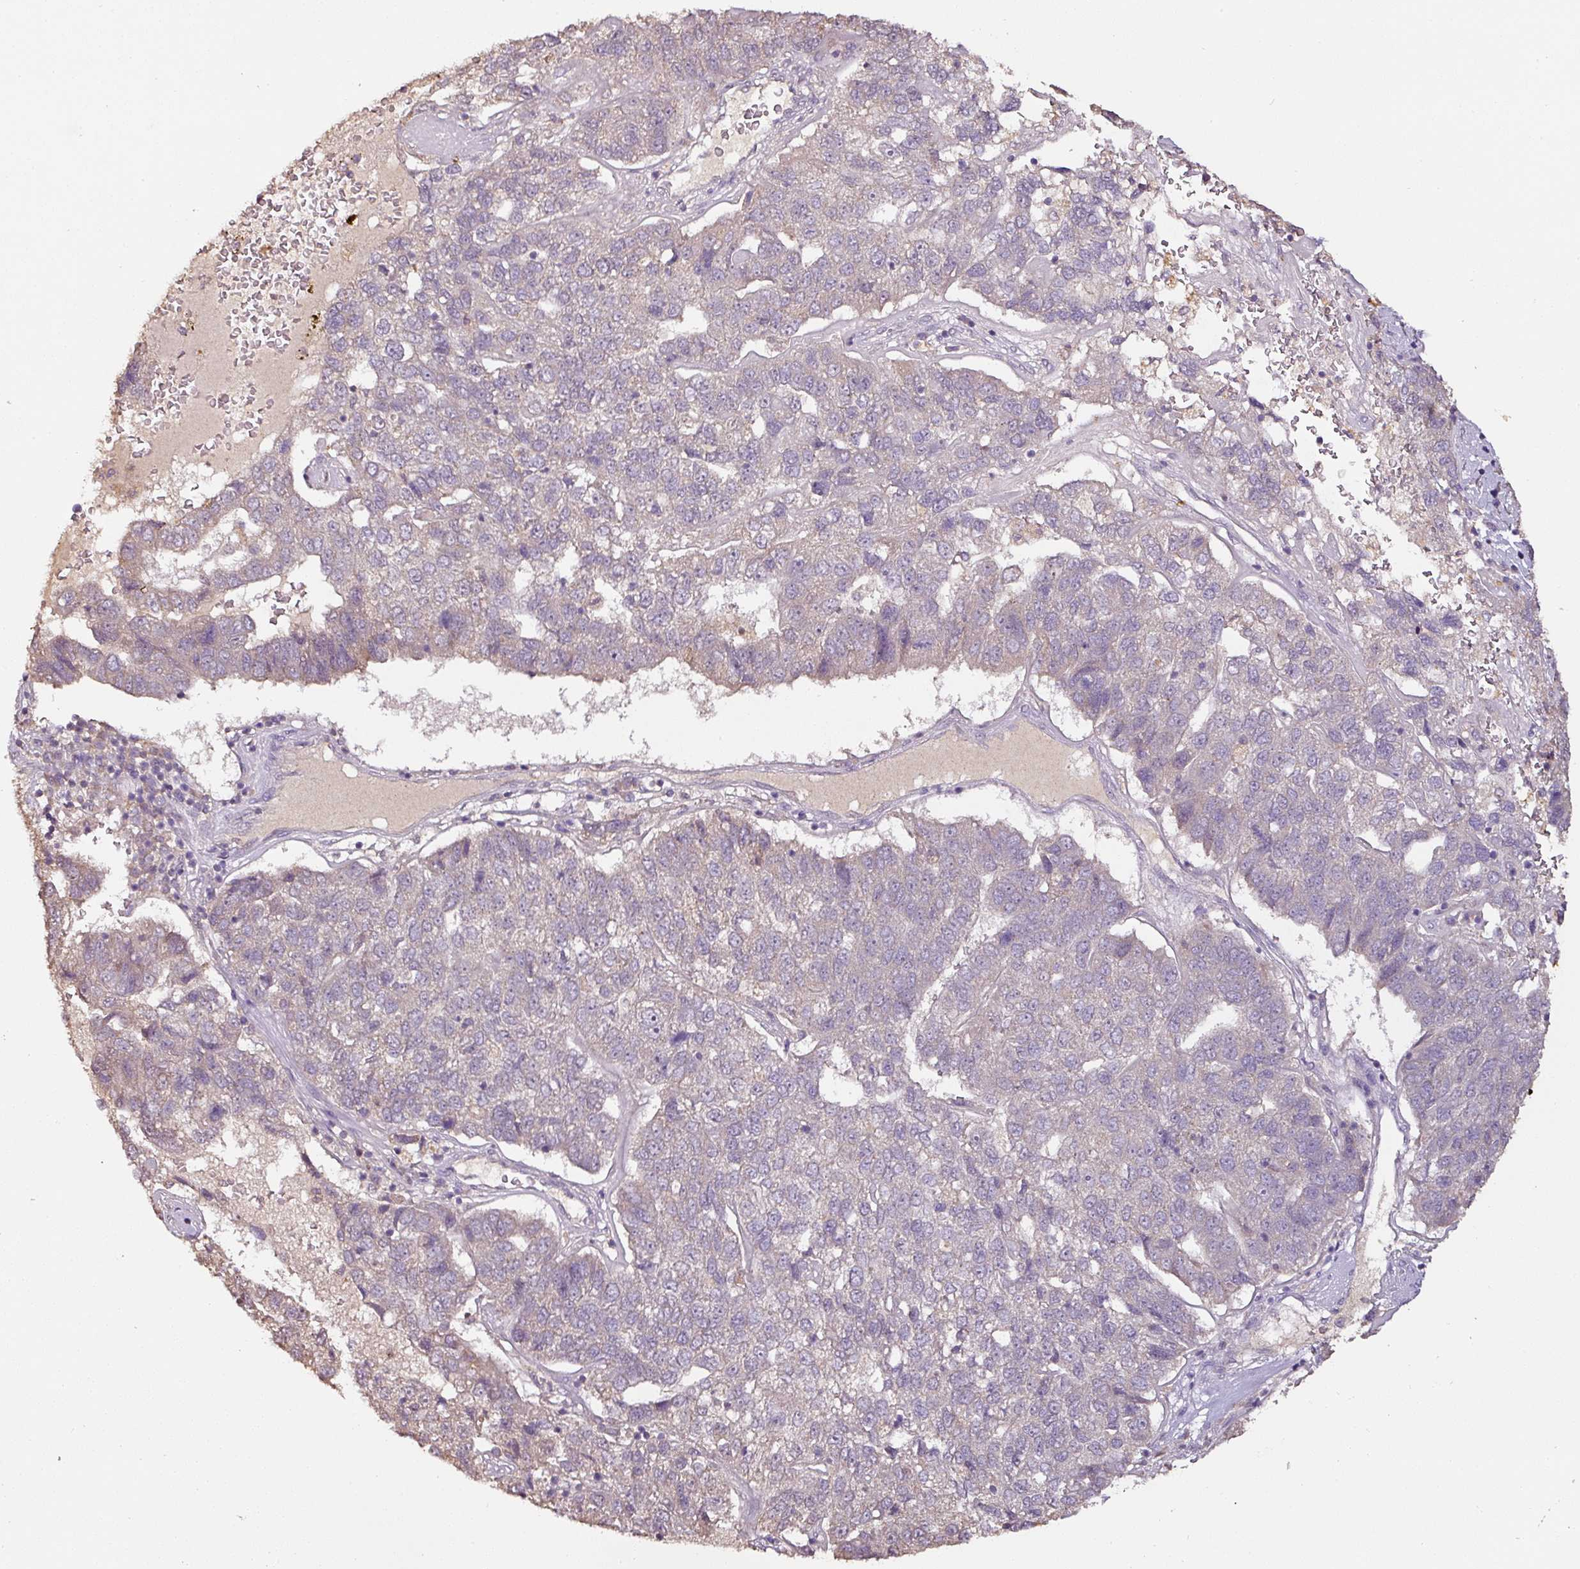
{"staining": {"intensity": "weak", "quantity": "<25%", "location": "cytoplasmic/membranous"}, "tissue": "pancreatic cancer", "cell_type": "Tumor cells", "image_type": "cancer", "snomed": [{"axis": "morphology", "description": "Adenocarcinoma, NOS"}, {"axis": "topography", "description": "Pancreas"}], "caption": "The immunohistochemistry micrograph has no significant expression in tumor cells of adenocarcinoma (pancreatic) tissue.", "gene": "RPL38", "patient": {"sex": "female", "age": 61}}